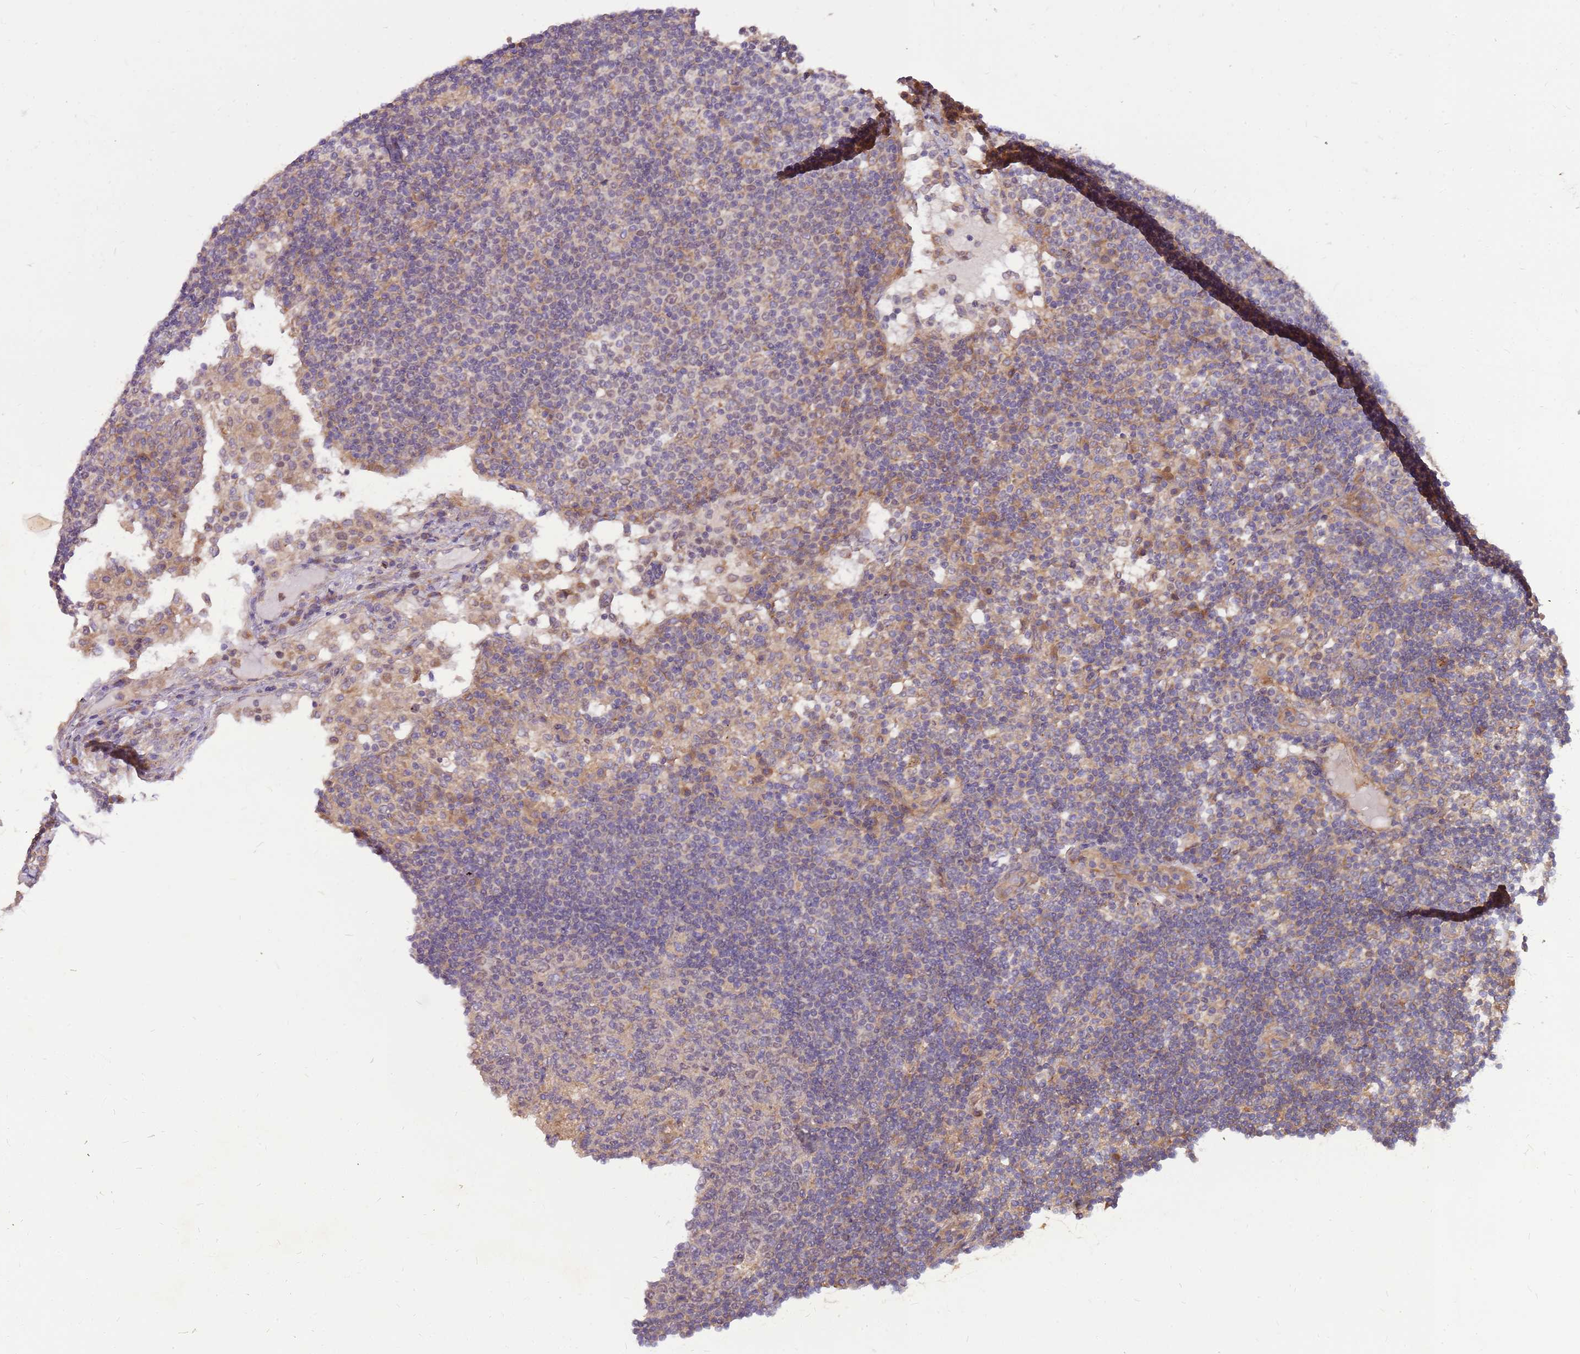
{"staining": {"intensity": "negative", "quantity": "none", "location": "none"}, "tissue": "lymph node", "cell_type": "Germinal center cells", "image_type": "normal", "snomed": [{"axis": "morphology", "description": "Normal tissue, NOS"}, {"axis": "topography", "description": "Lymph node"}], "caption": "DAB (3,3'-diaminobenzidine) immunohistochemical staining of benign lymph node displays no significant expression in germinal center cells.", "gene": "WASHC4", "patient": {"sex": "female", "age": 53}}